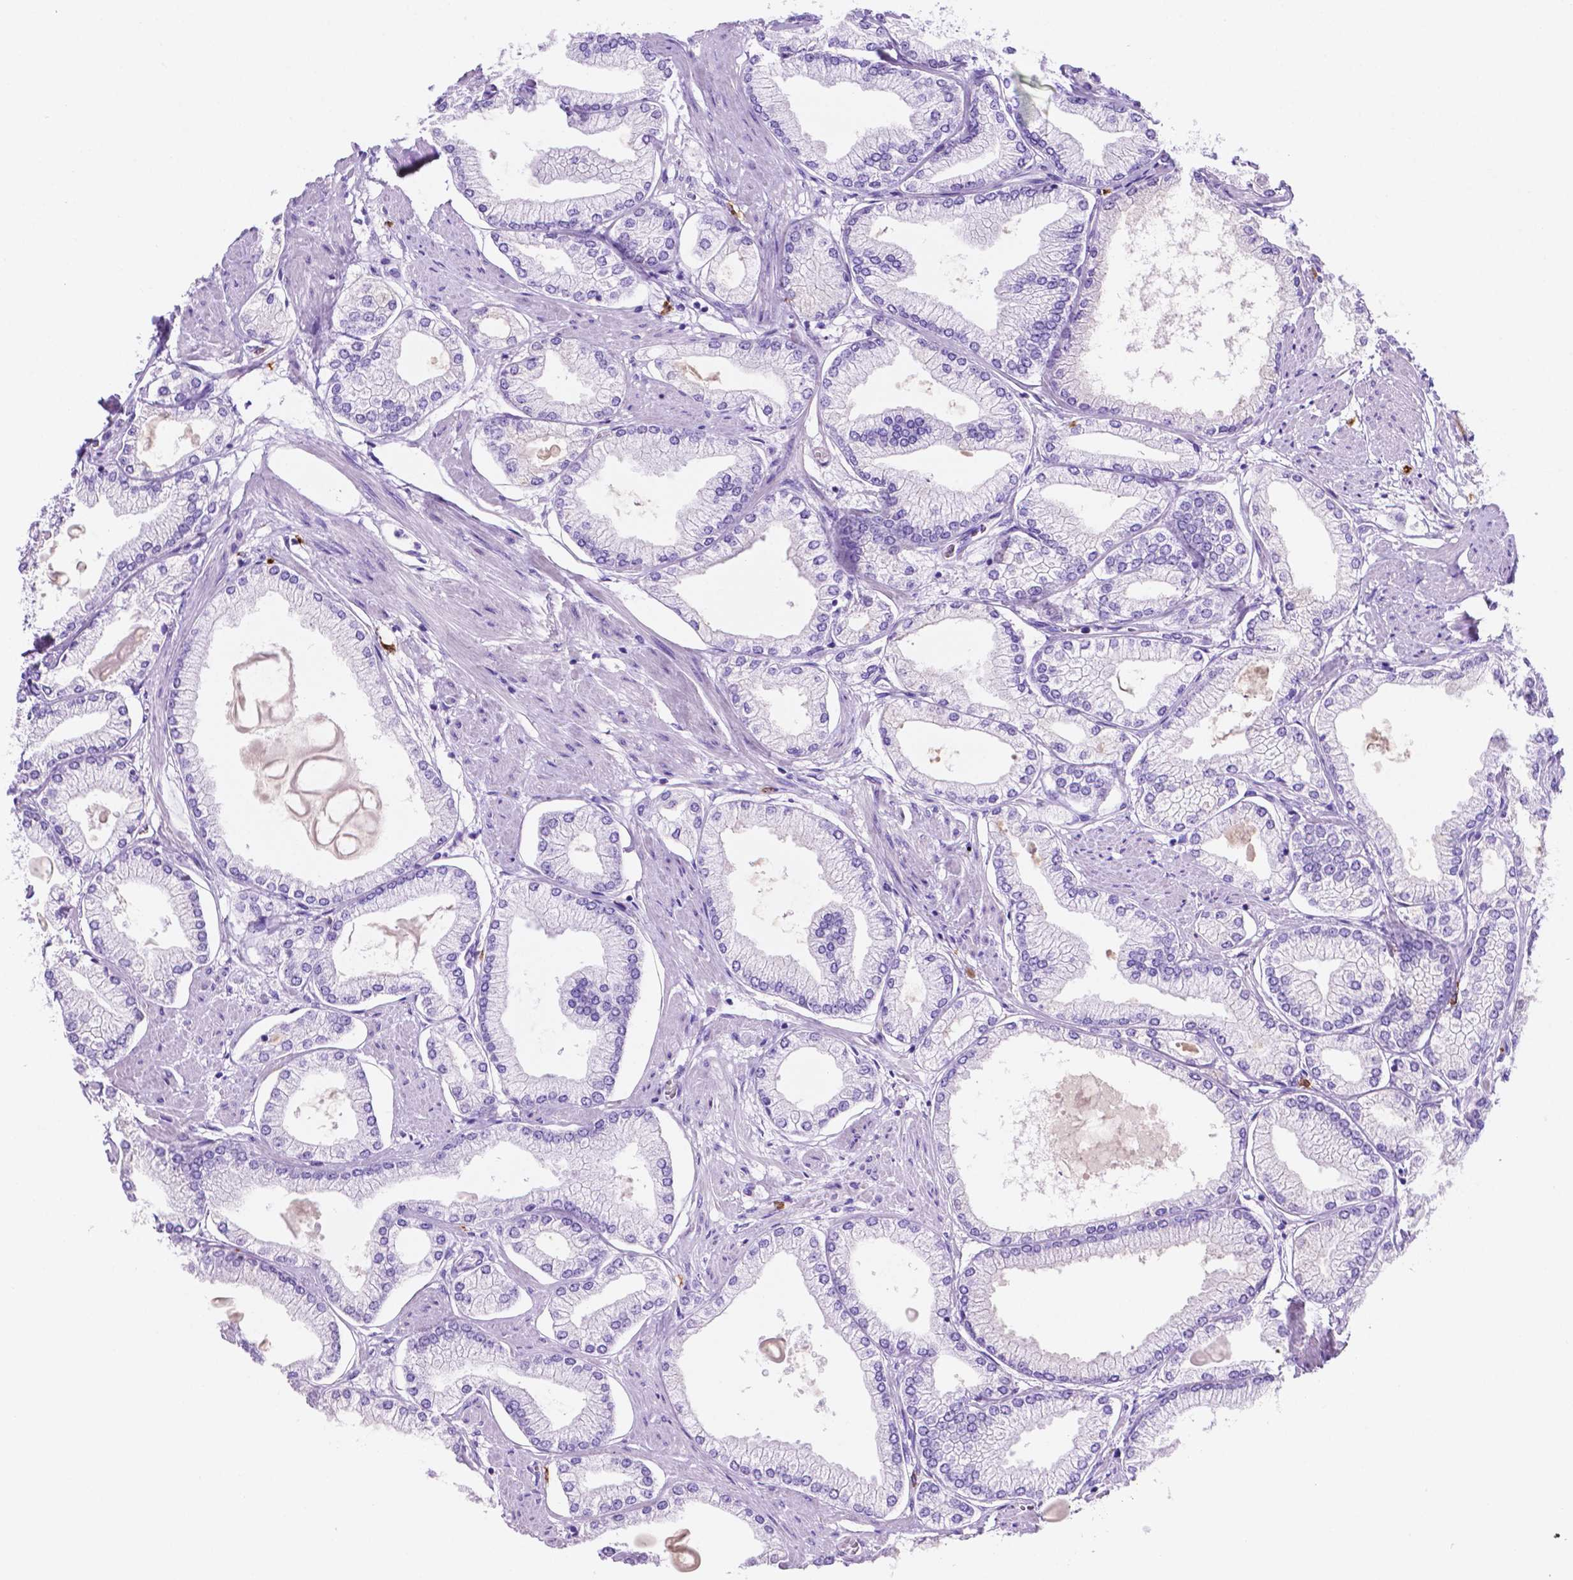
{"staining": {"intensity": "negative", "quantity": "none", "location": "none"}, "tissue": "prostate cancer", "cell_type": "Tumor cells", "image_type": "cancer", "snomed": [{"axis": "morphology", "description": "Adenocarcinoma, High grade"}, {"axis": "topography", "description": "Prostate"}], "caption": "The histopathology image shows no staining of tumor cells in adenocarcinoma (high-grade) (prostate).", "gene": "FOXB2", "patient": {"sex": "male", "age": 68}}